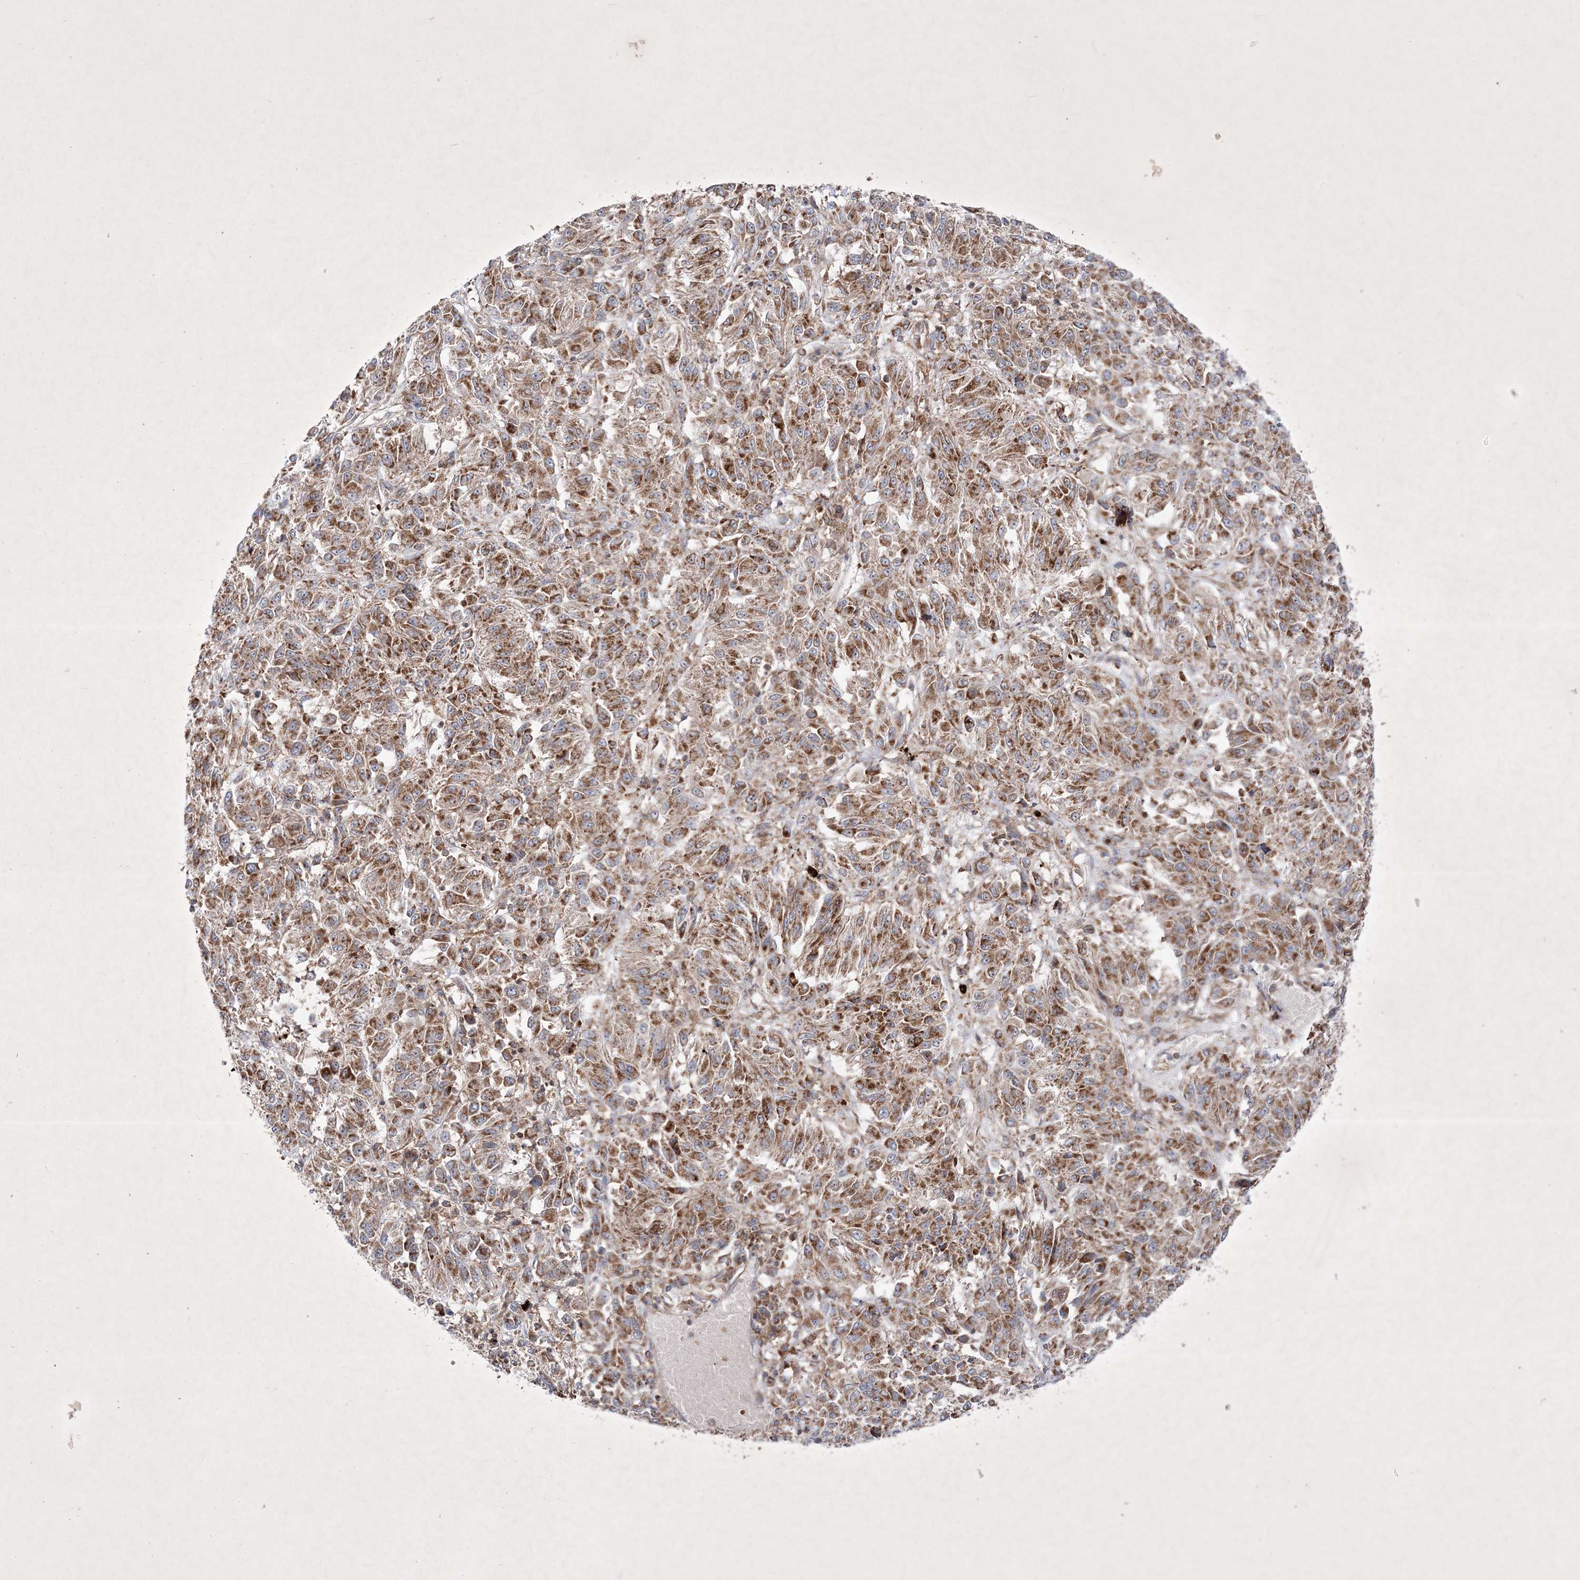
{"staining": {"intensity": "strong", "quantity": ">75%", "location": "cytoplasmic/membranous"}, "tissue": "melanoma", "cell_type": "Tumor cells", "image_type": "cancer", "snomed": [{"axis": "morphology", "description": "Malignant melanoma, Metastatic site"}, {"axis": "topography", "description": "Lung"}], "caption": "Tumor cells display high levels of strong cytoplasmic/membranous staining in approximately >75% of cells in human malignant melanoma (metastatic site).", "gene": "OPA1", "patient": {"sex": "male", "age": 64}}